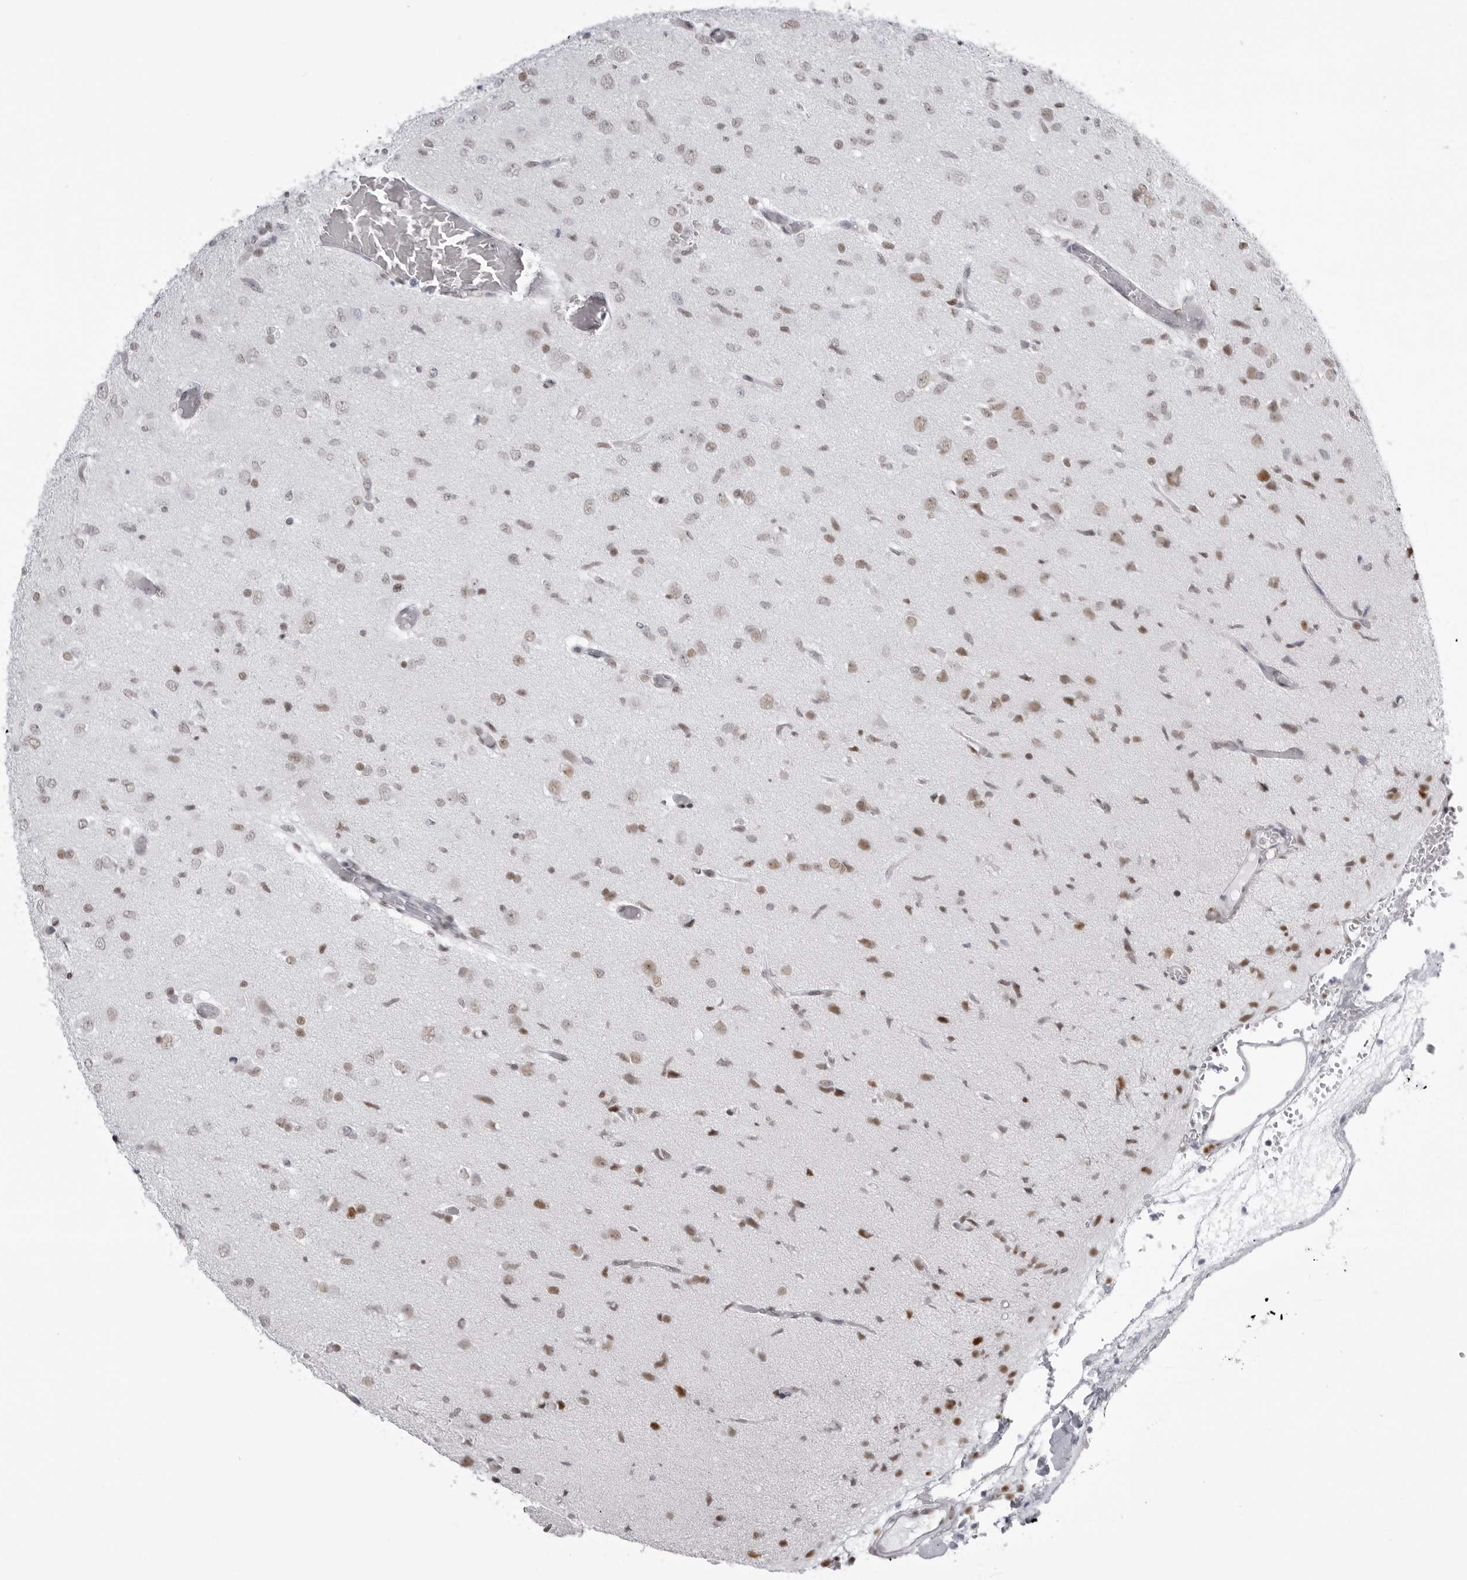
{"staining": {"intensity": "moderate", "quantity": "<25%", "location": "nuclear"}, "tissue": "glioma", "cell_type": "Tumor cells", "image_type": "cancer", "snomed": [{"axis": "morphology", "description": "Glioma, malignant, High grade"}, {"axis": "topography", "description": "Brain"}], "caption": "Human glioma stained with a protein marker reveals moderate staining in tumor cells.", "gene": "IRF2BP2", "patient": {"sex": "female", "age": 59}}